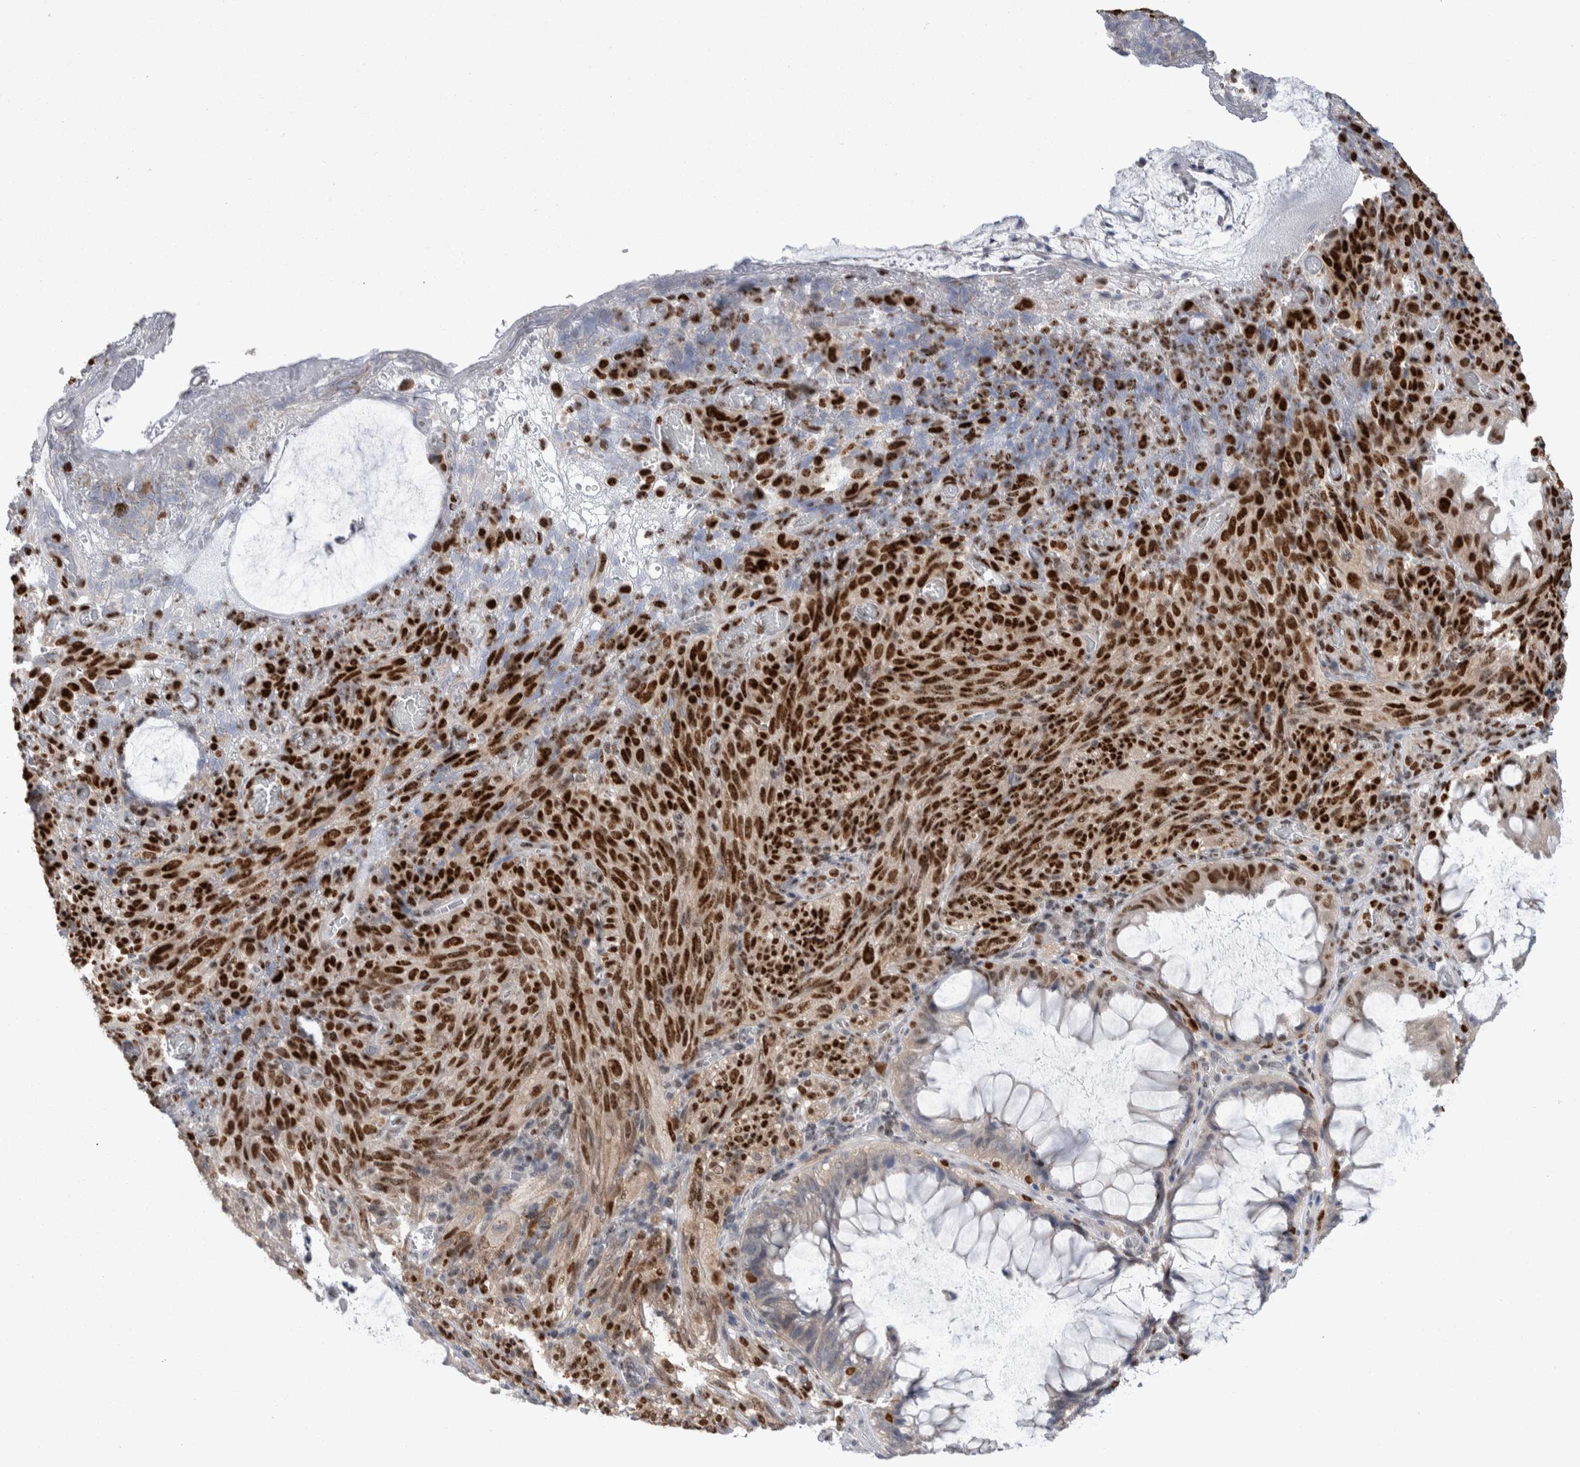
{"staining": {"intensity": "strong", "quantity": ">75%", "location": "nuclear"}, "tissue": "melanoma", "cell_type": "Tumor cells", "image_type": "cancer", "snomed": [{"axis": "morphology", "description": "Malignant melanoma, NOS"}, {"axis": "topography", "description": "Rectum"}], "caption": "Immunohistochemical staining of human melanoma displays high levels of strong nuclear protein positivity in approximately >75% of tumor cells.", "gene": "TAX1BP1", "patient": {"sex": "female", "age": 81}}